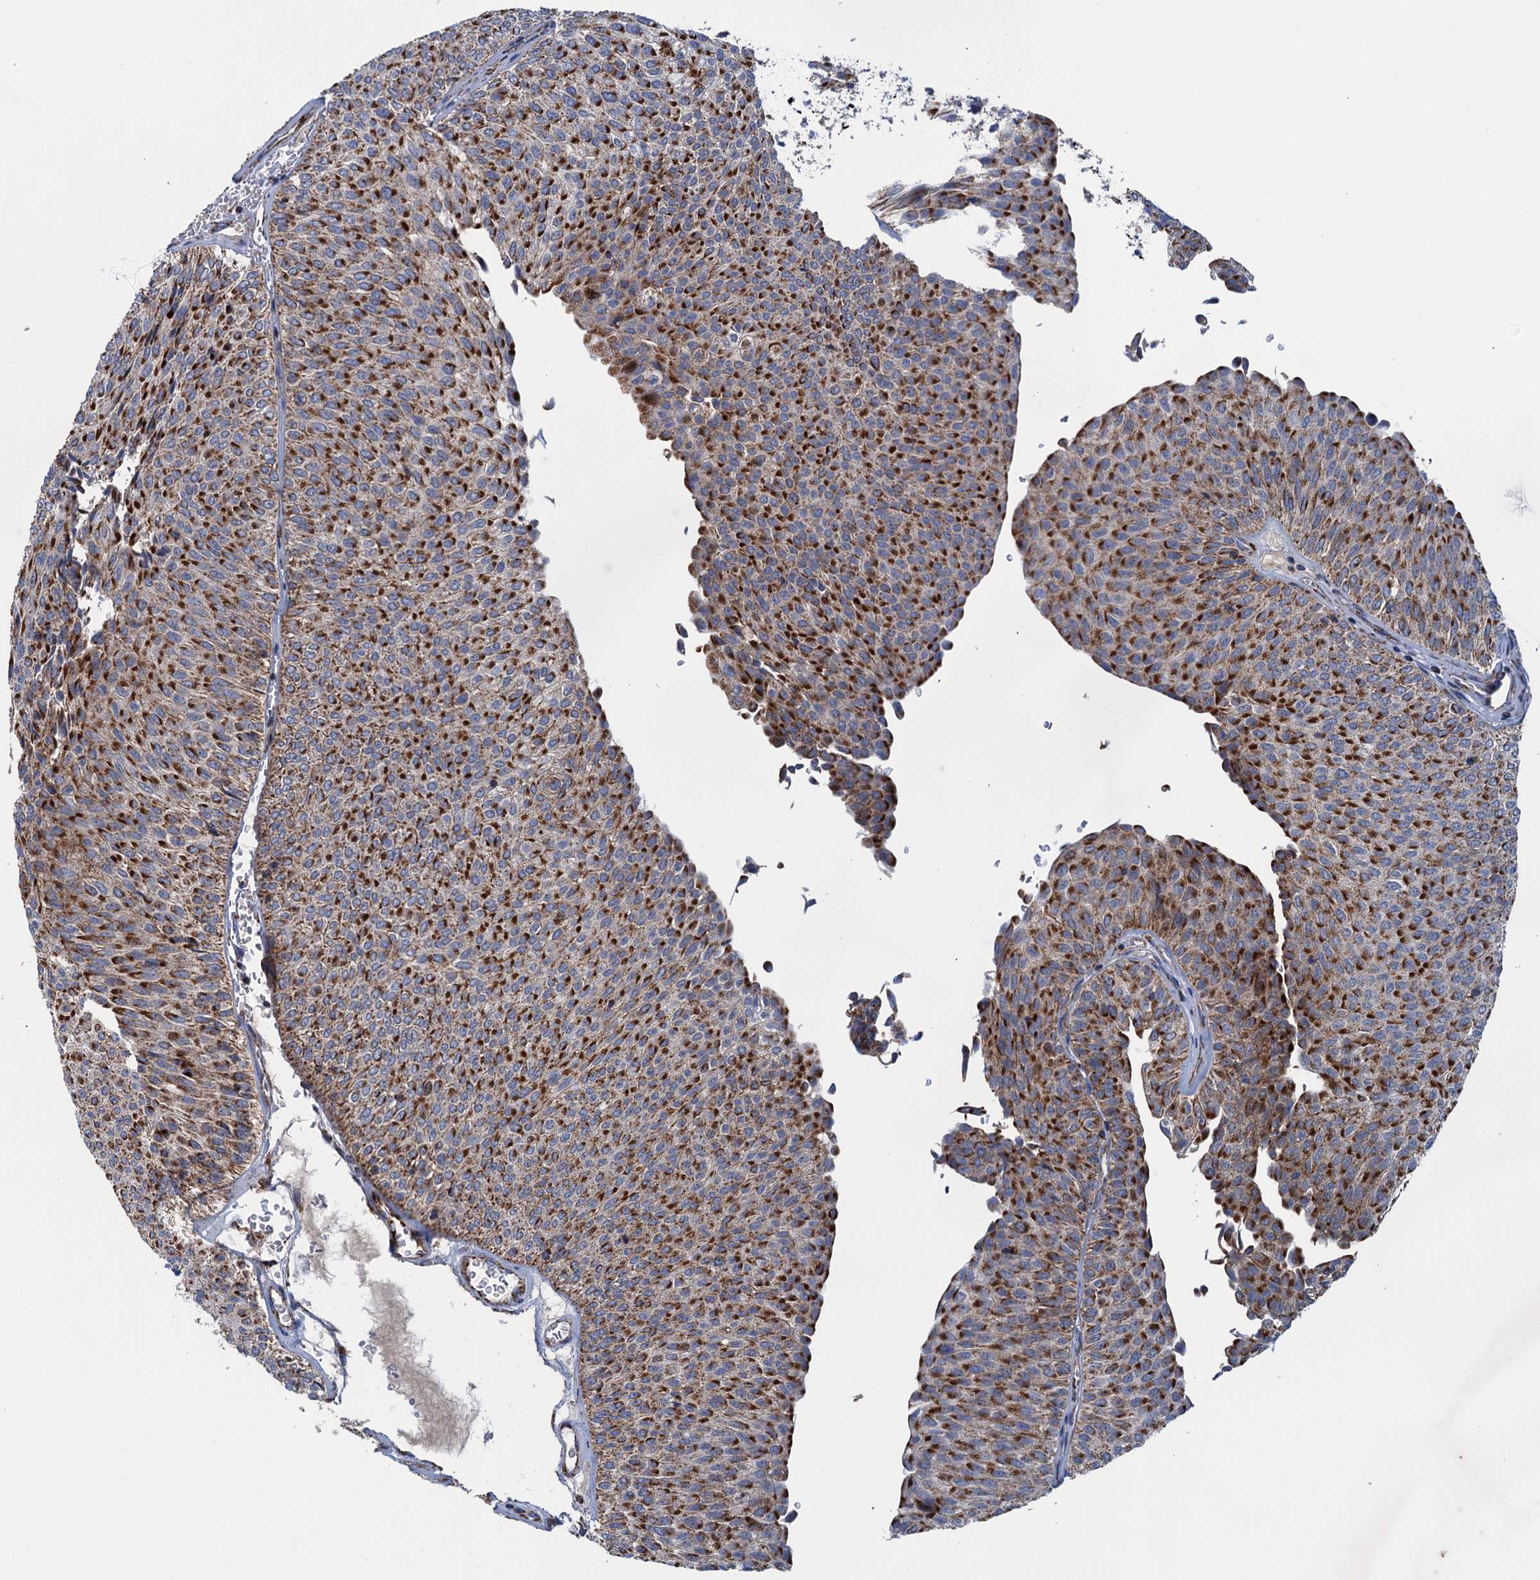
{"staining": {"intensity": "strong", "quantity": ">75%", "location": "cytoplasmic/membranous"}, "tissue": "urothelial cancer", "cell_type": "Tumor cells", "image_type": "cancer", "snomed": [{"axis": "morphology", "description": "Urothelial carcinoma, Low grade"}, {"axis": "topography", "description": "Urinary bladder"}], "caption": "Immunohistochemistry of human urothelial cancer demonstrates high levels of strong cytoplasmic/membranous expression in about >75% of tumor cells.", "gene": "GTPBP3", "patient": {"sex": "male", "age": 78}}